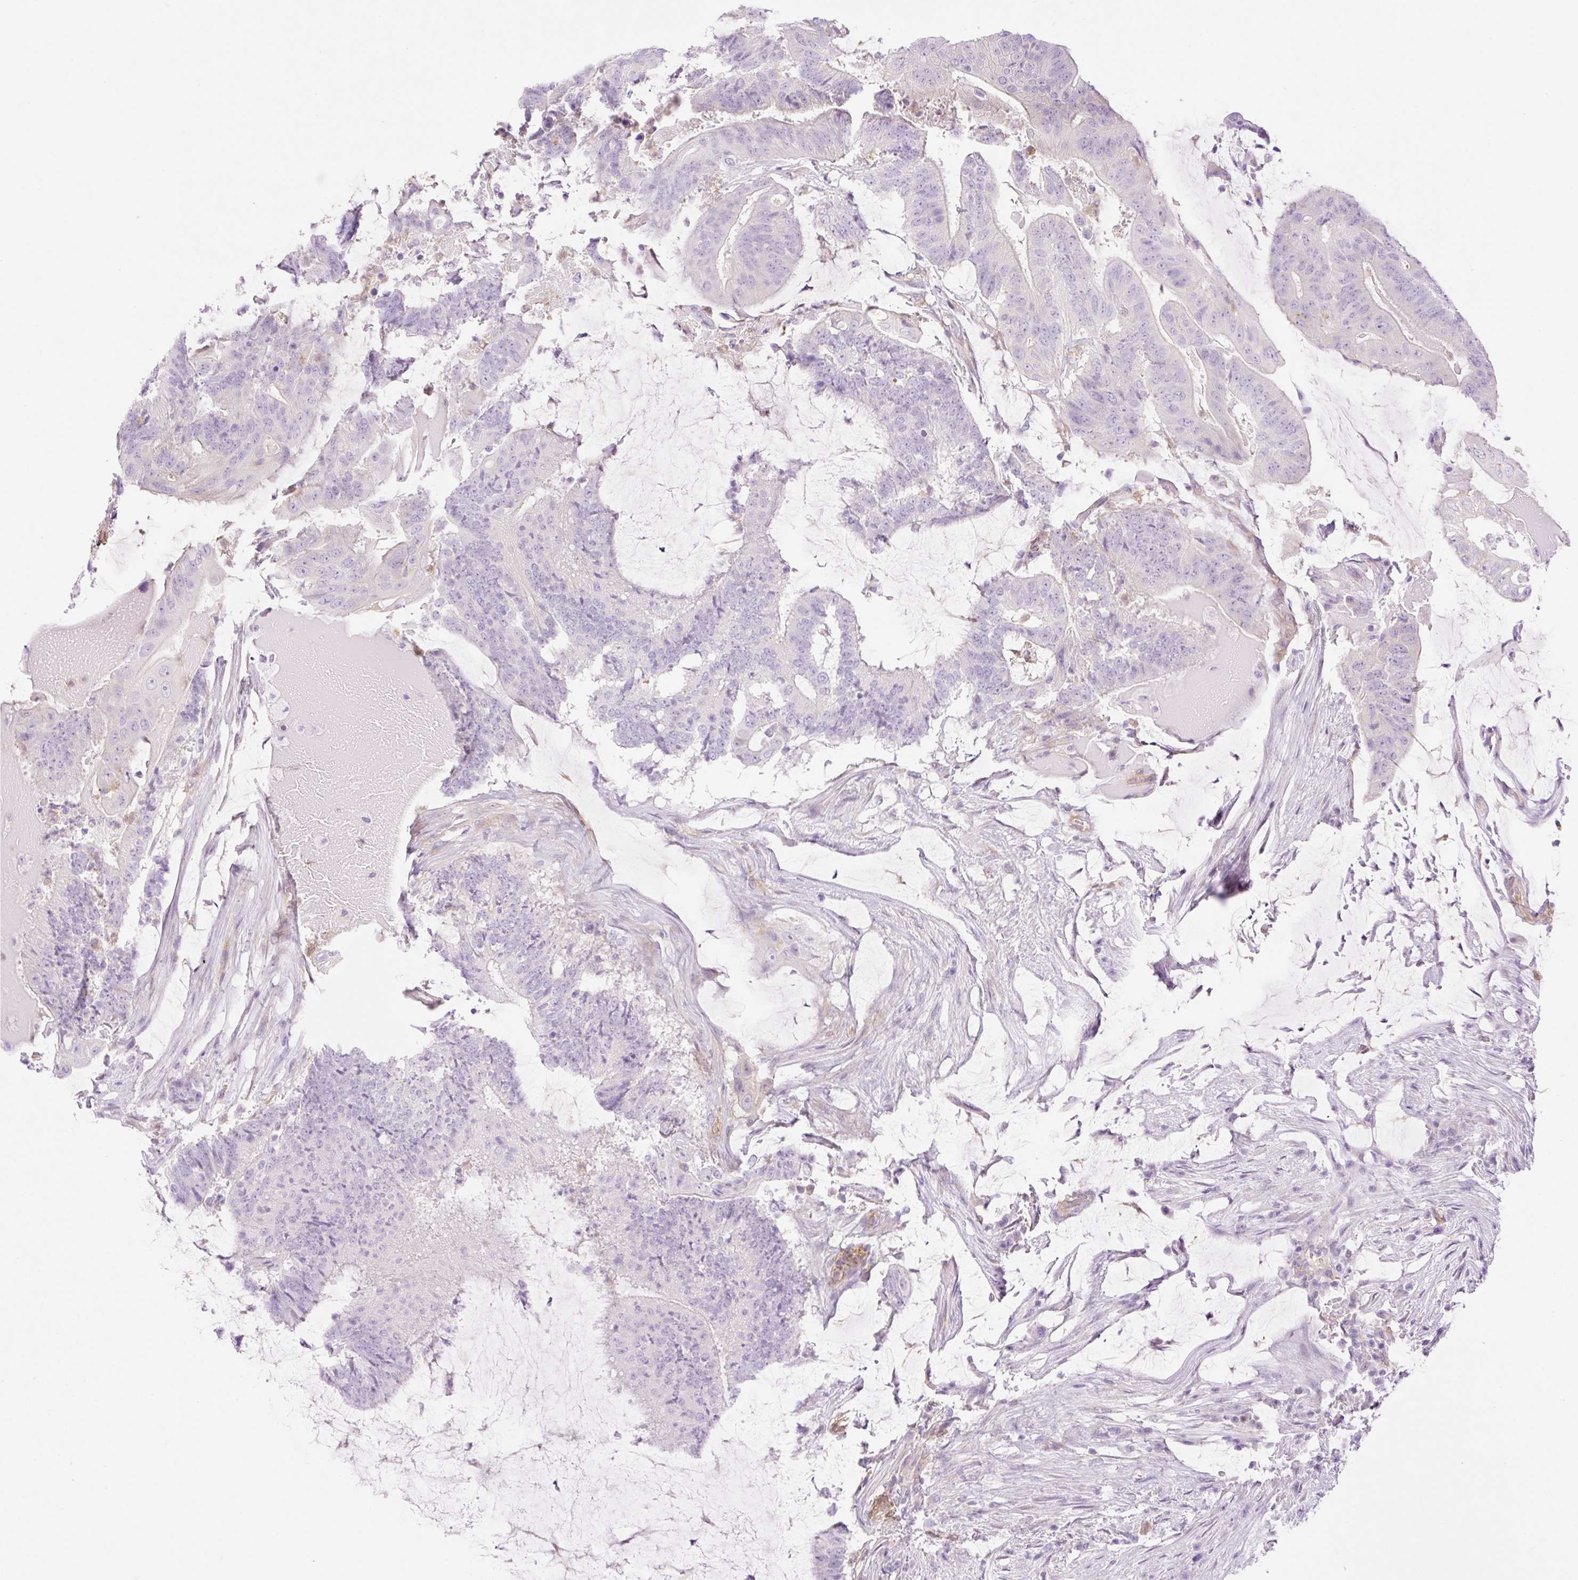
{"staining": {"intensity": "negative", "quantity": "none", "location": "none"}, "tissue": "colorectal cancer", "cell_type": "Tumor cells", "image_type": "cancer", "snomed": [{"axis": "morphology", "description": "Adenocarcinoma, NOS"}, {"axis": "topography", "description": "Colon"}], "caption": "A high-resolution histopathology image shows IHC staining of adenocarcinoma (colorectal), which reveals no significant positivity in tumor cells.", "gene": "EHD3", "patient": {"sex": "female", "age": 43}}